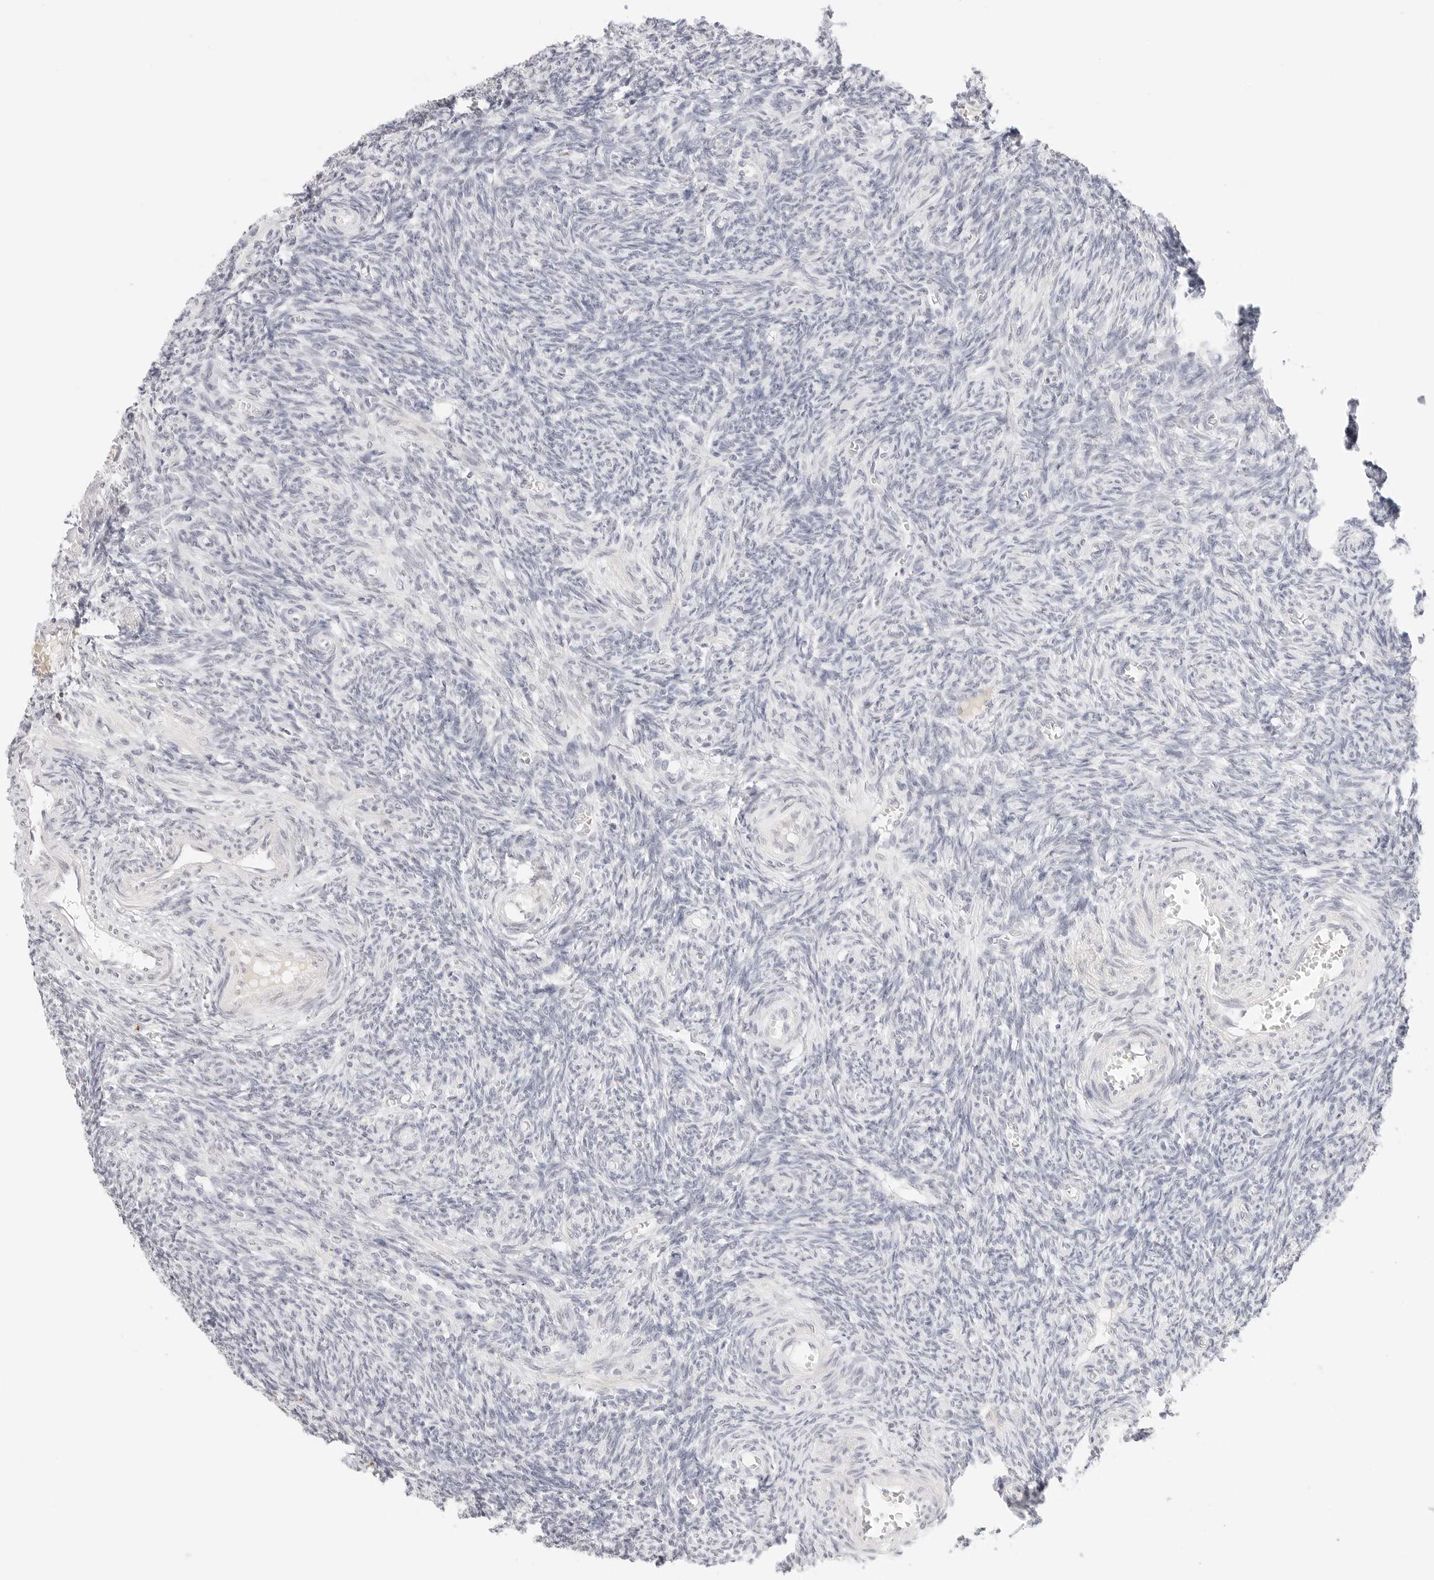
{"staining": {"intensity": "negative", "quantity": "none", "location": "none"}, "tissue": "ovary", "cell_type": "Ovarian stroma cells", "image_type": "normal", "snomed": [{"axis": "morphology", "description": "Normal tissue, NOS"}, {"axis": "topography", "description": "Ovary"}], "caption": "DAB (3,3'-diaminobenzidine) immunohistochemical staining of benign human ovary shows no significant positivity in ovarian stroma cells.", "gene": "XKR4", "patient": {"sex": "female", "age": 27}}